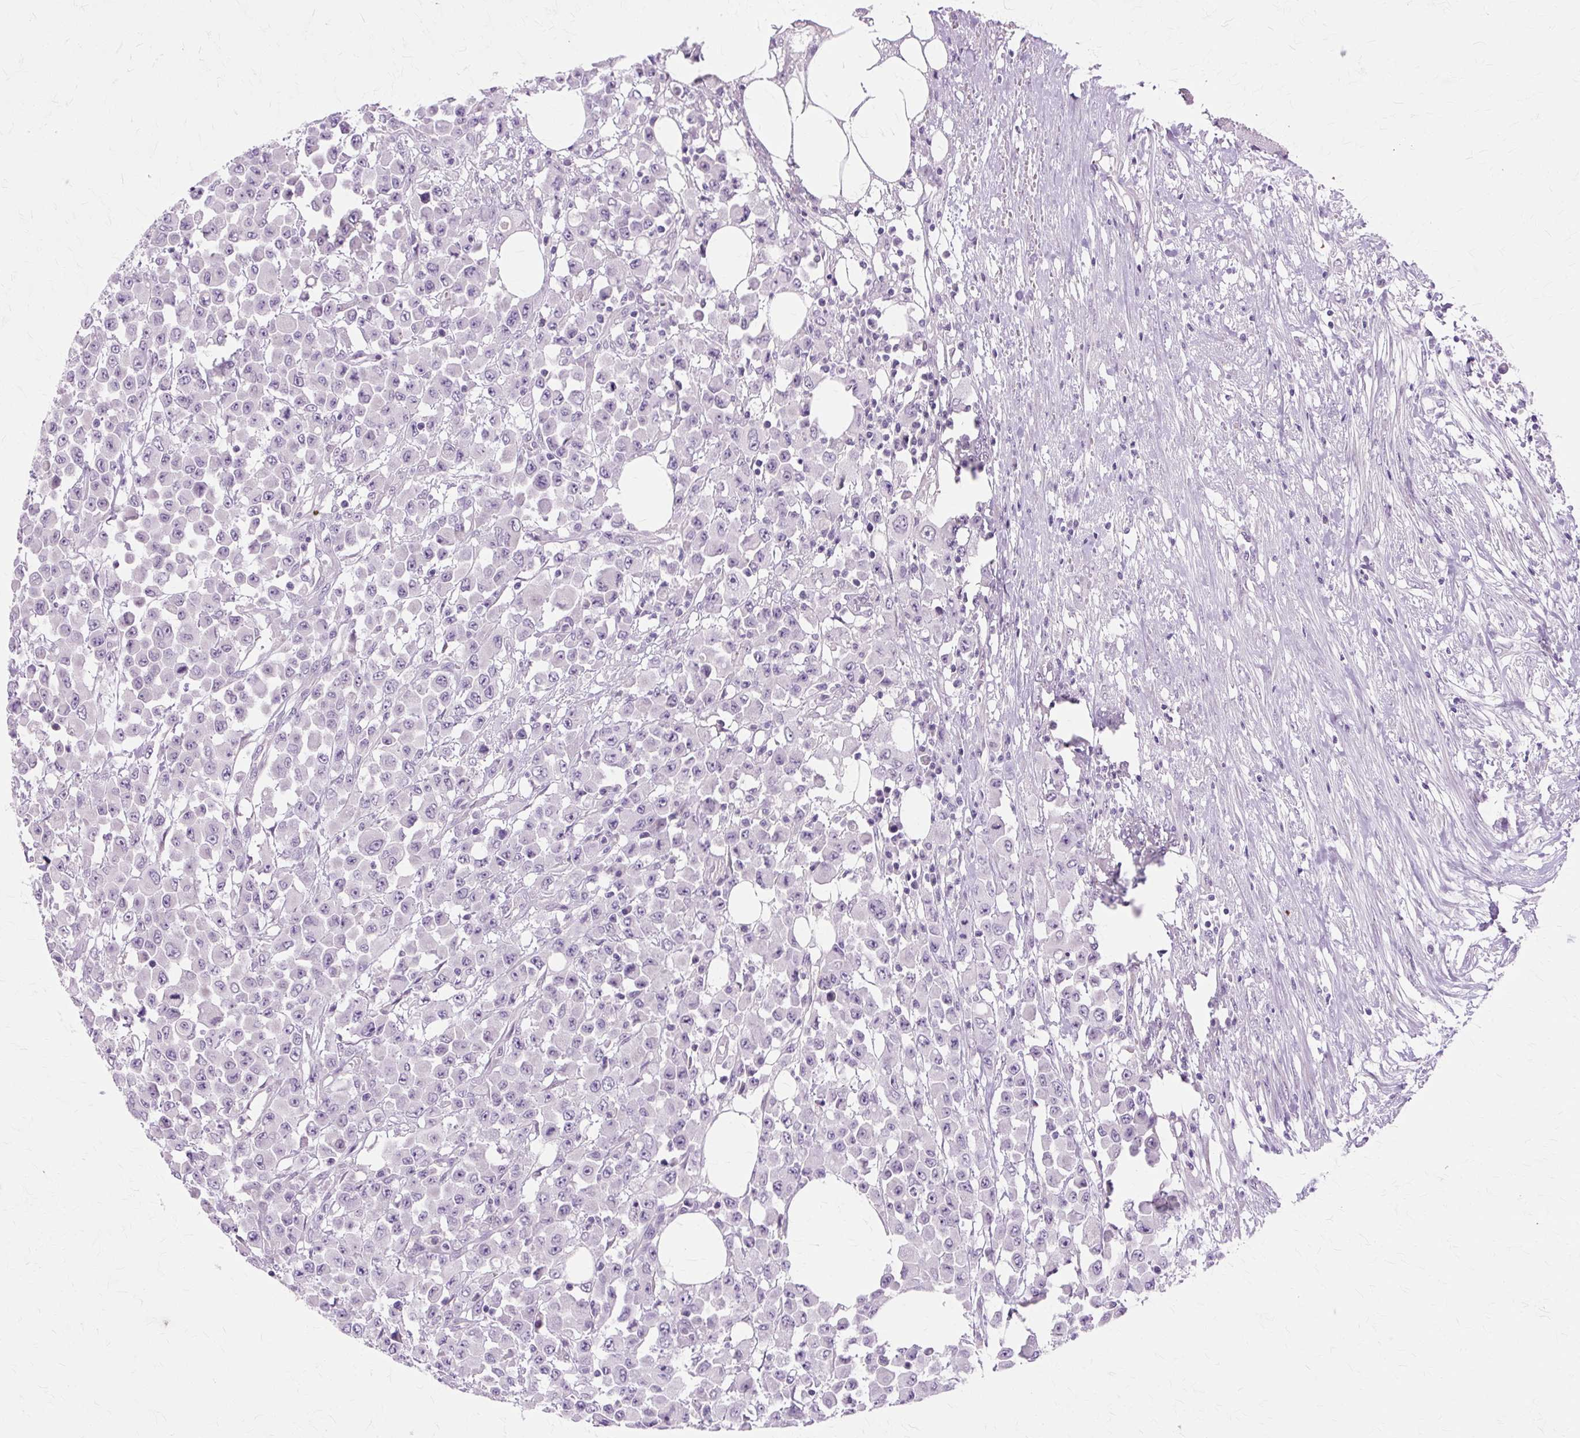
{"staining": {"intensity": "negative", "quantity": "none", "location": "none"}, "tissue": "colorectal cancer", "cell_type": "Tumor cells", "image_type": "cancer", "snomed": [{"axis": "morphology", "description": "Adenocarcinoma, NOS"}, {"axis": "topography", "description": "Colon"}], "caption": "Immunohistochemical staining of colorectal cancer (adenocarcinoma) shows no significant positivity in tumor cells.", "gene": "ZNF35", "patient": {"sex": "male", "age": 51}}